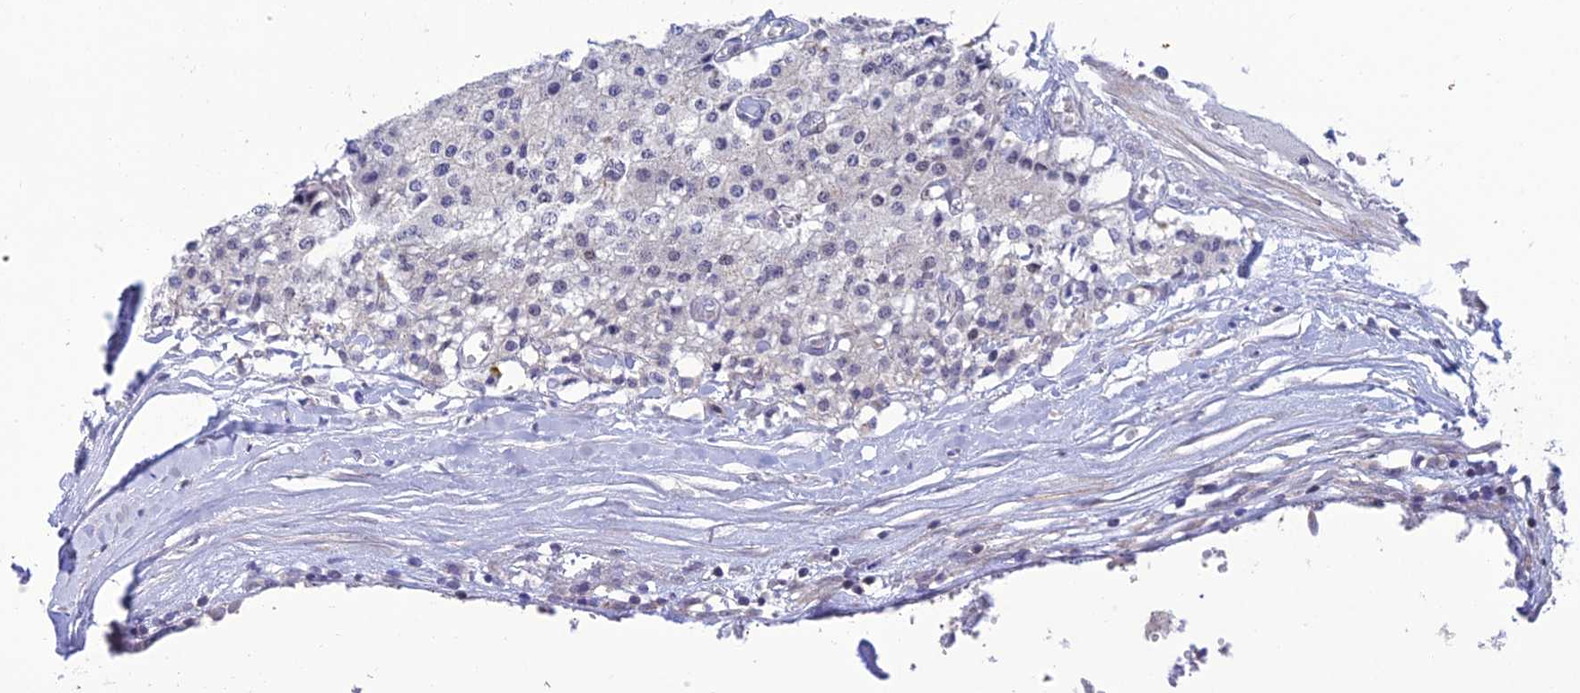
{"staining": {"intensity": "negative", "quantity": "none", "location": "none"}, "tissue": "carcinoid", "cell_type": "Tumor cells", "image_type": "cancer", "snomed": [{"axis": "morphology", "description": "Carcinoid, malignant, NOS"}, {"axis": "topography", "description": "Colon"}], "caption": "An IHC image of carcinoid is shown. There is no staining in tumor cells of carcinoid.", "gene": "FAM76A", "patient": {"sex": "female", "age": 52}}